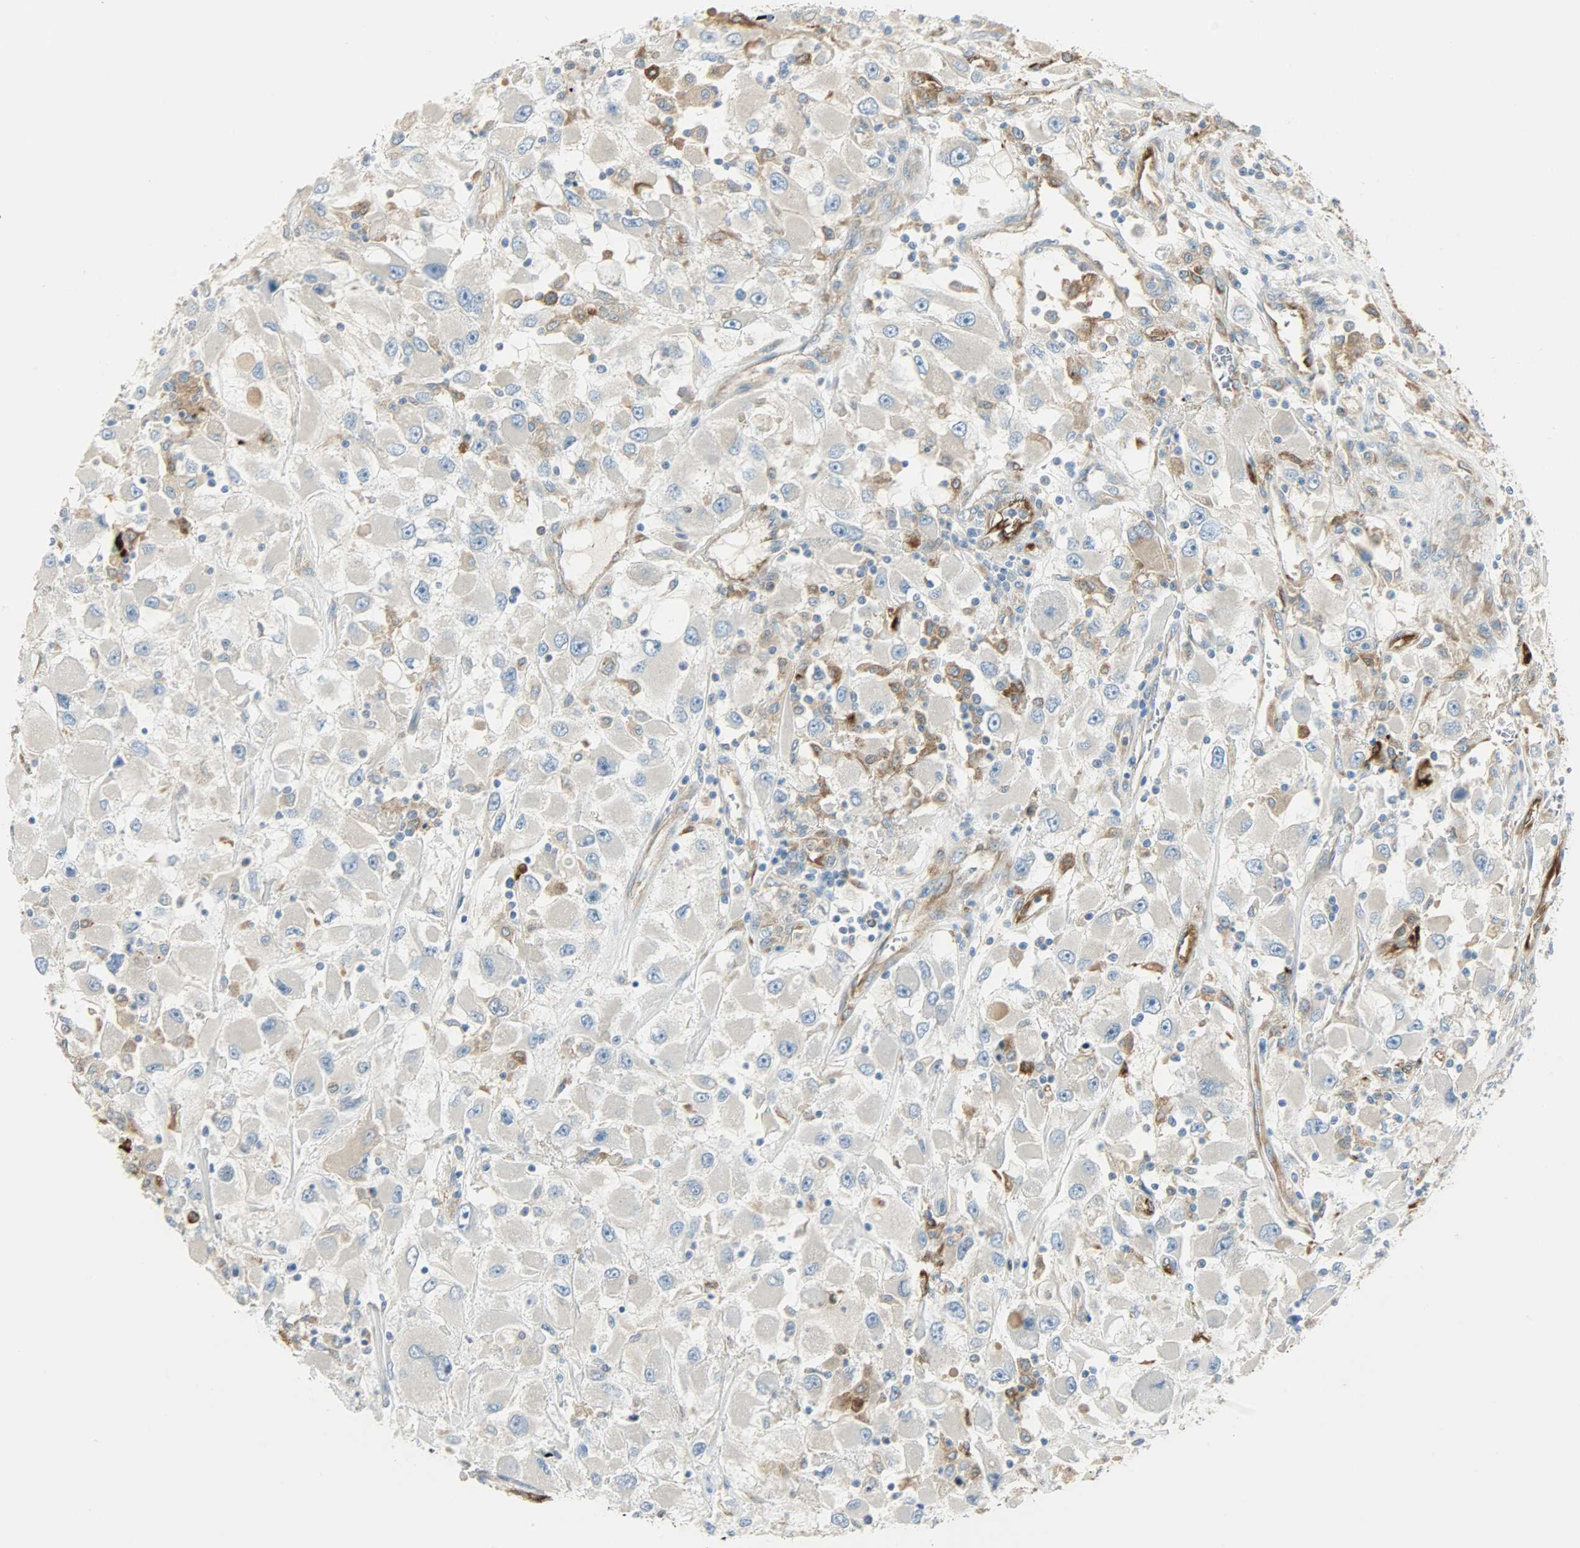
{"staining": {"intensity": "weak", "quantity": "25%-75%", "location": "cytoplasmic/membranous"}, "tissue": "renal cancer", "cell_type": "Tumor cells", "image_type": "cancer", "snomed": [{"axis": "morphology", "description": "Adenocarcinoma, NOS"}, {"axis": "topography", "description": "Kidney"}], "caption": "Tumor cells show low levels of weak cytoplasmic/membranous expression in about 25%-75% of cells in human renal cancer. (brown staining indicates protein expression, while blue staining denotes nuclei).", "gene": "WARS1", "patient": {"sex": "female", "age": 52}}